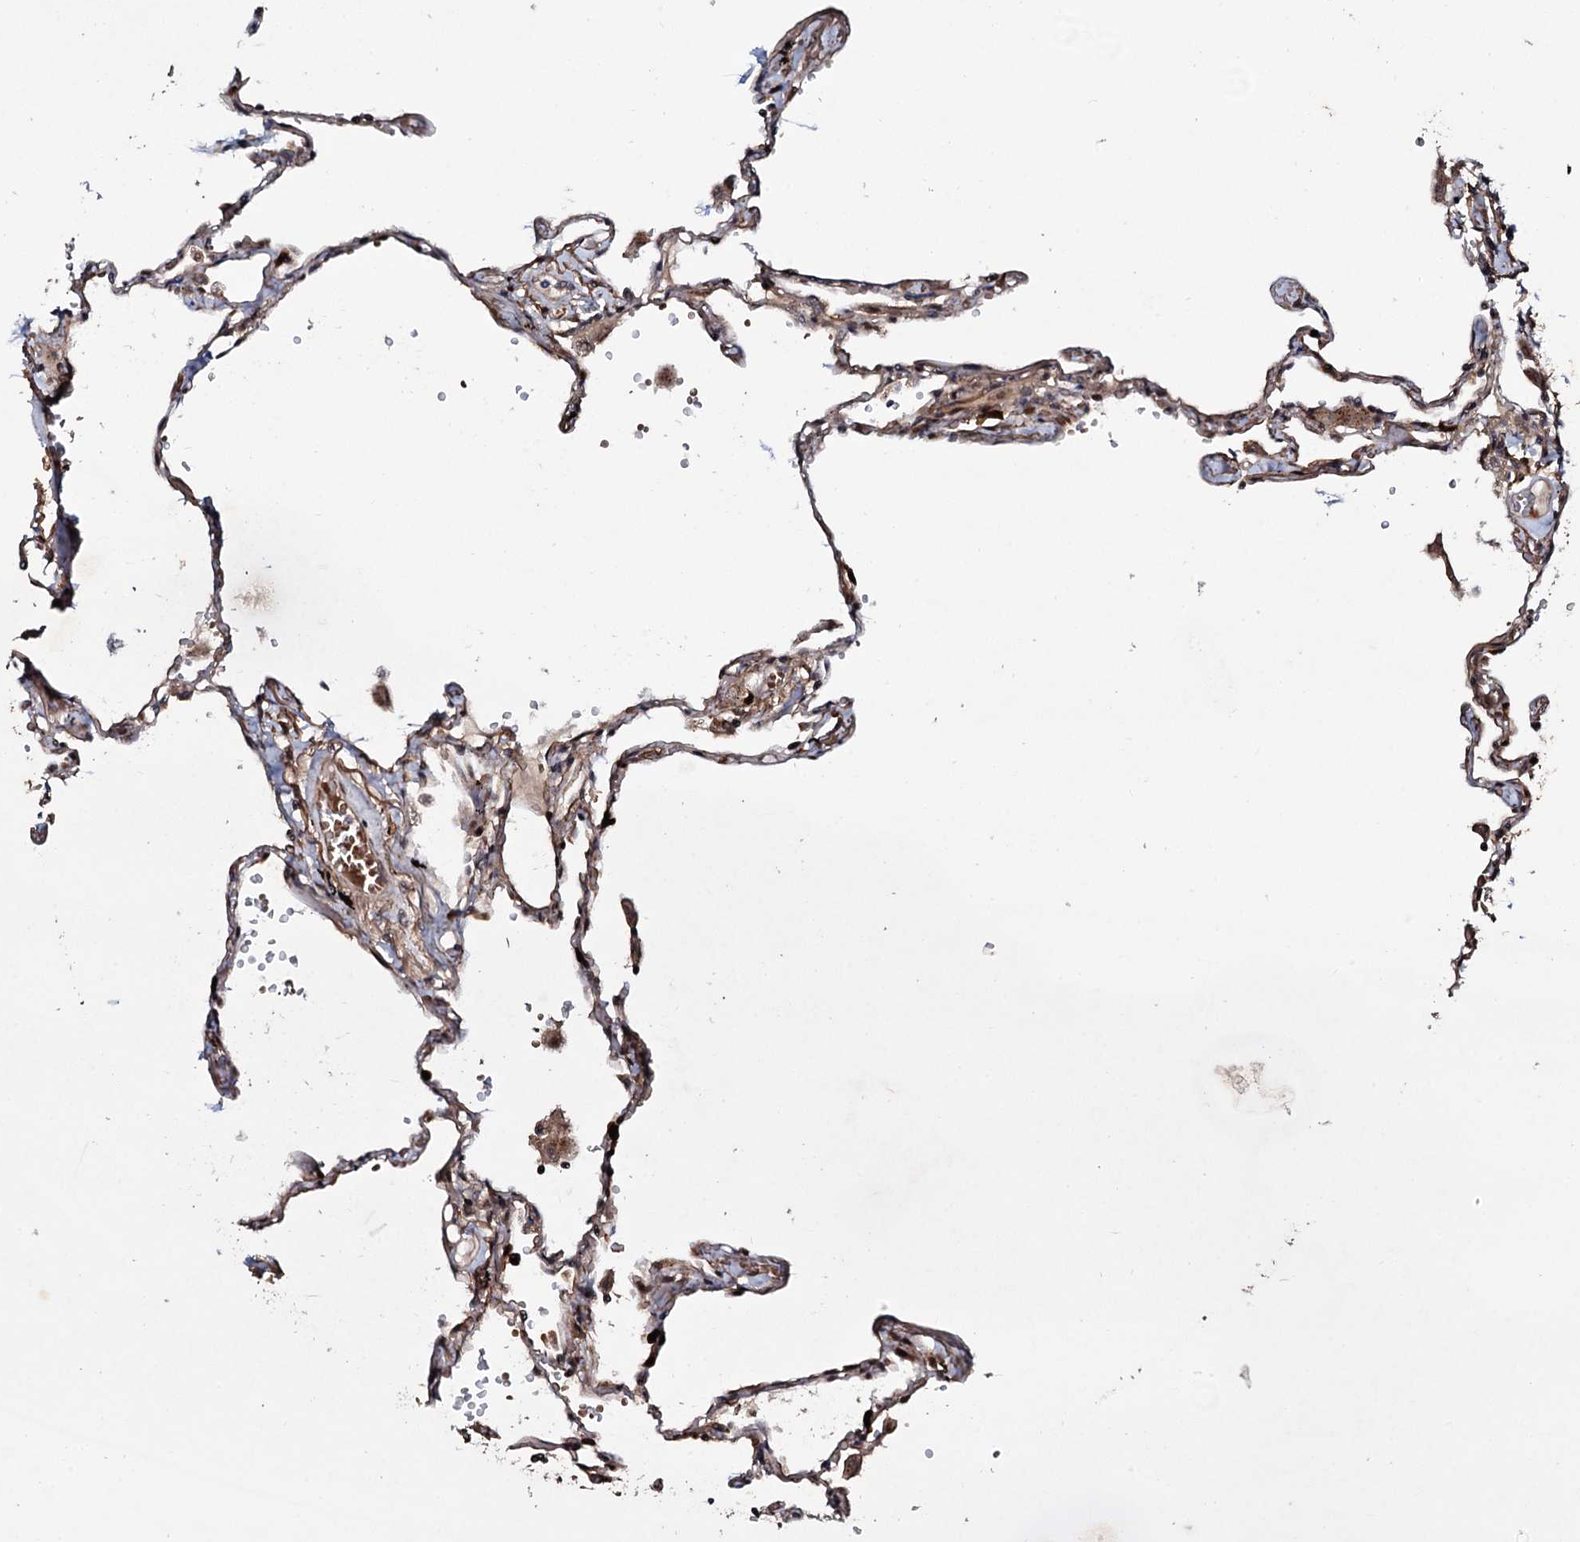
{"staining": {"intensity": "moderate", "quantity": "<25%", "location": "cytoplasmic/membranous"}, "tissue": "lung", "cell_type": "Alveolar cells", "image_type": "normal", "snomed": [{"axis": "morphology", "description": "Normal tissue, NOS"}, {"axis": "topography", "description": "Lung"}], "caption": "Immunohistochemical staining of normal lung exhibits low levels of moderate cytoplasmic/membranous staining in approximately <25% of alveolar cells.", "gene": "COG6", "patient": {"sex": "female", "age": 67}}